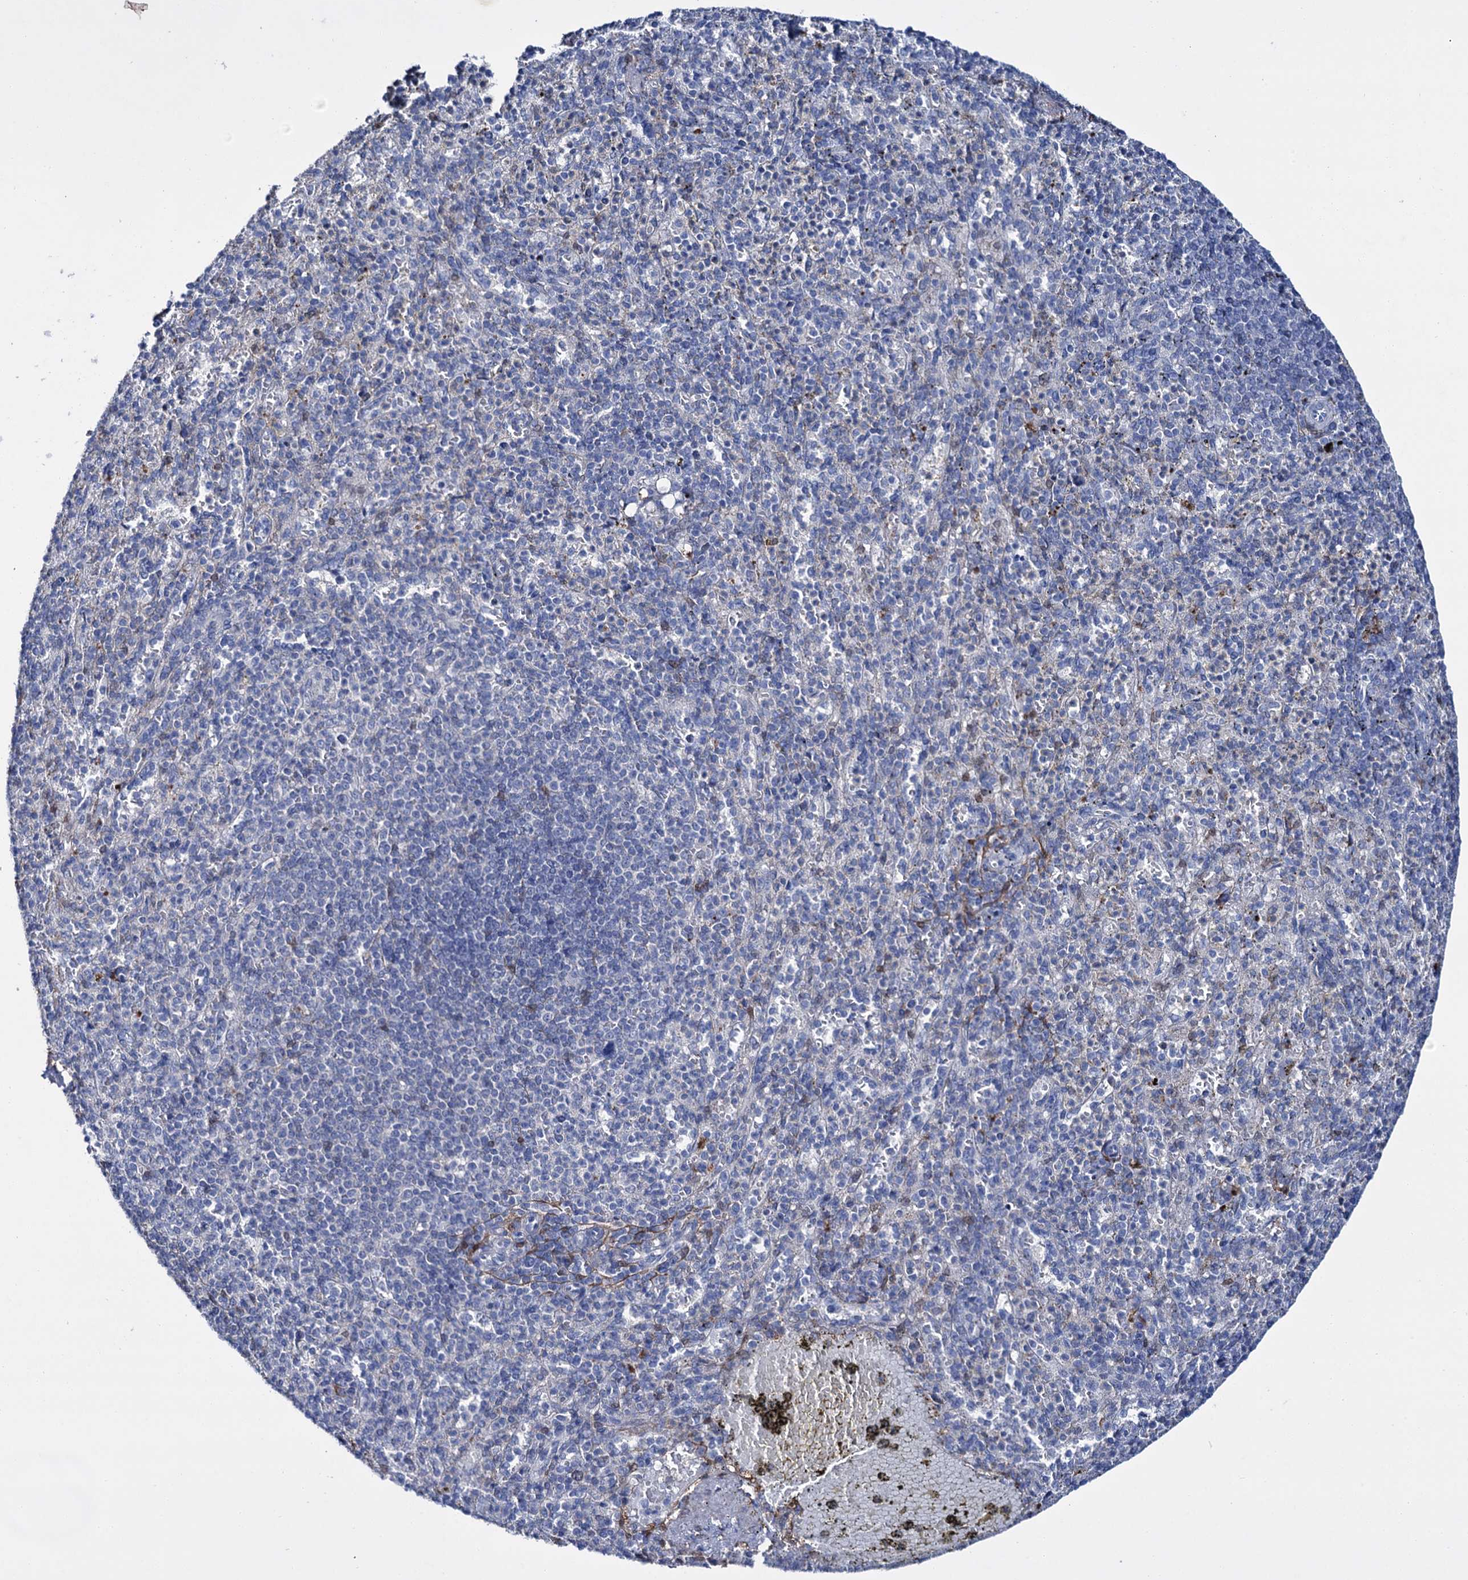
{"staining": {"intensity": "negative", "quantity": "none", "location": "none"}, "tissue": "spleen", "cell_type": "Cells in red pulp", "image_type": "normal", "snomed": [{"axis": "morphology", "description": "Normal tissue, NOS"}, {"axis": "topography", "description": "Spleen"}], "caption": "Immunohistochemical staining of benign human spleen demonstrates no significant positivity in cells in red pulp.", "gene": "LYZL4", "patient": {"sex": "female", "age": 74}}